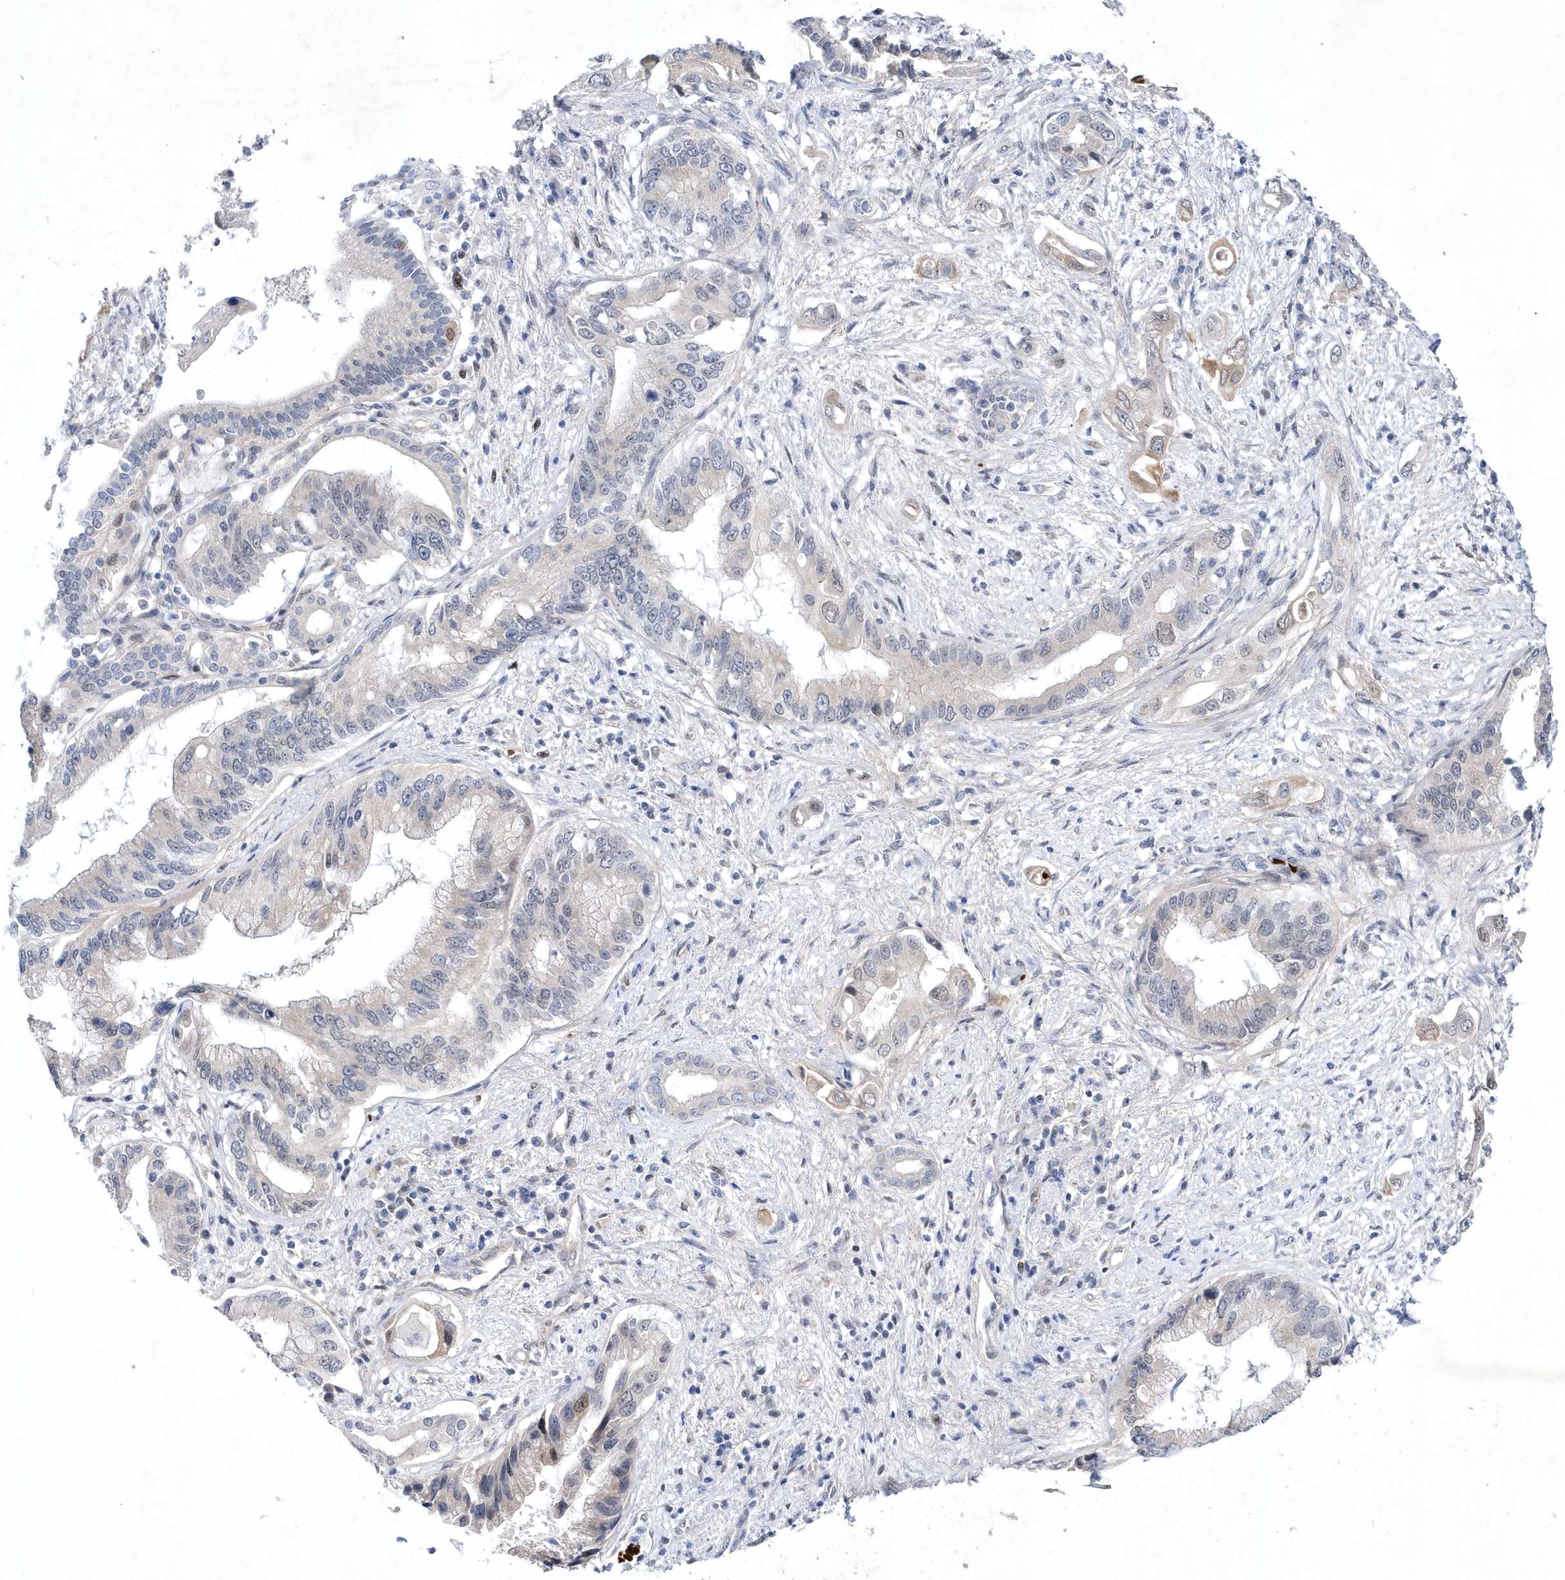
{"staining": {"intensity": "negative", "quantity": "none", "location": "none"}, "tissue": "pancreatic cancer", "cell_type": "Tumor cells", "image_type": "cancer", "snomed": [{"axis": "morphology", "description": "Inflammation, NOS"}, {"axis": "morphology", "description": "Adenocarcinoma, NOS"}, {"axis": "topography", "description": "Pancreas"}], "caption": "Tumor cells are negative for protein expression in human pancreatic adenocarcinoma.", "gene": "ZNF875", "patient": {"sex": "female", "age": 56}}